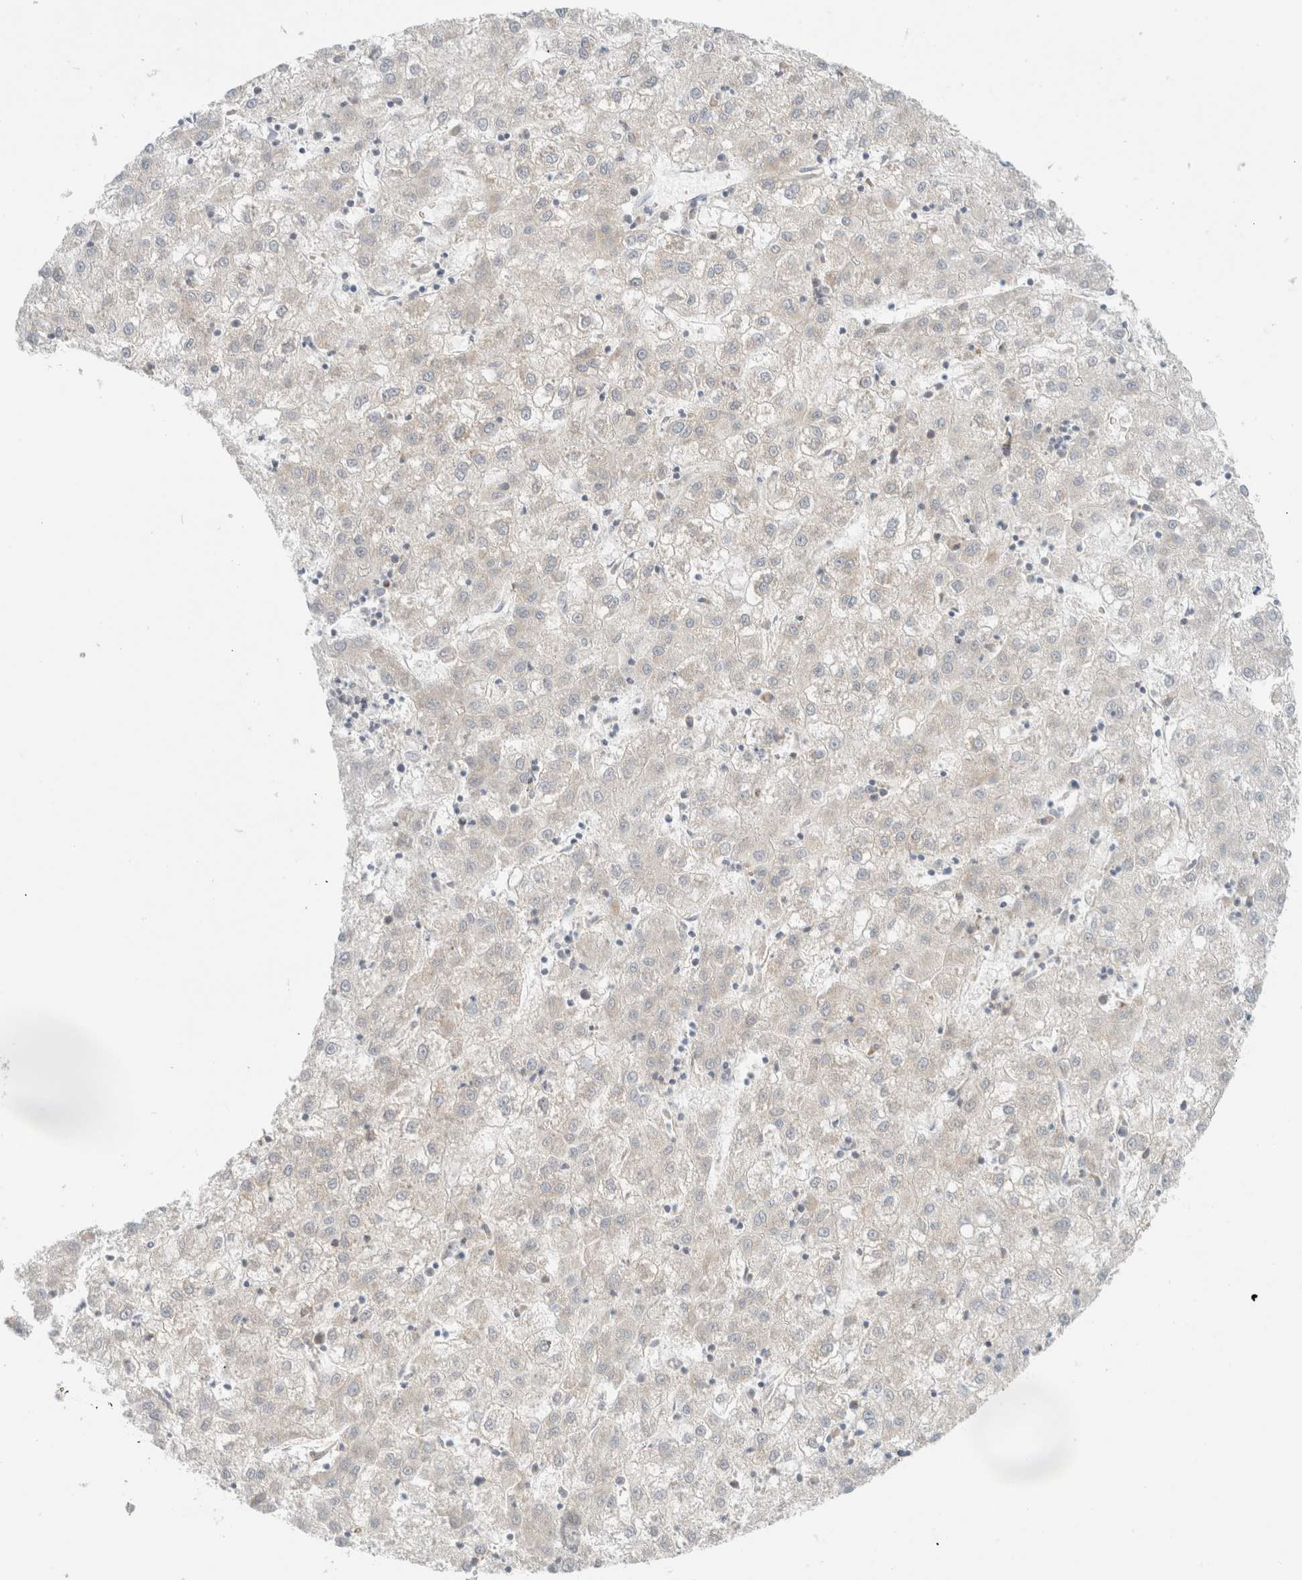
{"staining": {"intensity": "negative", "quantity": "none", "location": "none"}, "tissue": "liver cancer", "cell_type": "Tumor cells", "image_type": "cancer", "snomed": [{"axis": "morphology", "description": "Carcinoma, Hepatocellular, NOS"}, {"axis": "topography", "description": "Liver"}], "caption": "Immunohistochemistry (IHC) micrograph of liver cancer (hepatocellular carcinoma) stained for a protein (brown), which demonstrates no positivity in tumor cells. (Brightfield microscopy of DAB (3,3'-diaminobenzidine) immunohistochemistry (IHC) at high magnification).", "gene": "MRM3", "patient": {"sex": "male", "age": 72}}